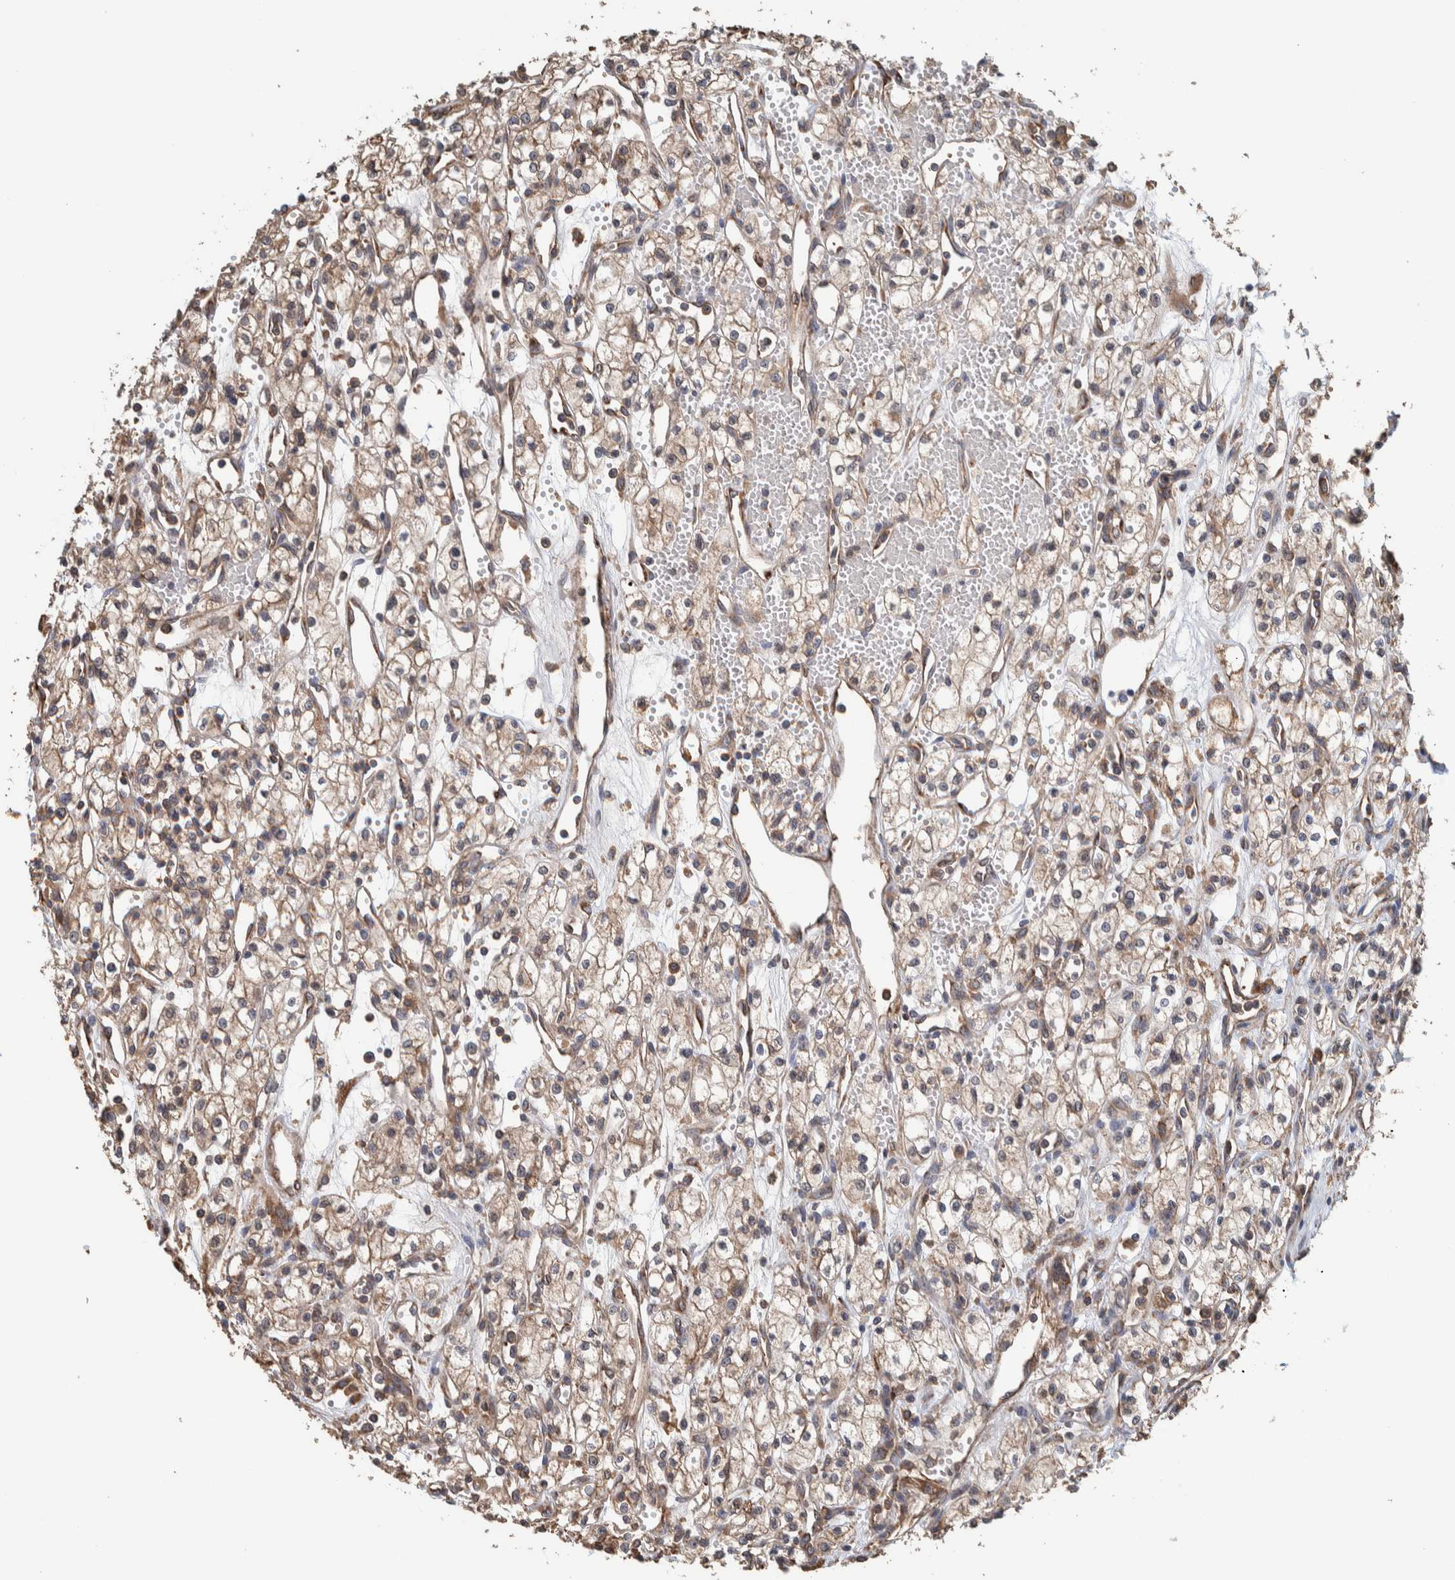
{"staining": {"intensity": "weak", "quantity": ">75%", "location": "cytoplasmic/membranous"}, "tissue": "renal cancer", "cell_type": "Tumor cells", "image_type": "cancer", "snomed": [{"axis": "morphology", "description": "Adenocarcinoma, NOS"}, {"axis": "topography", "description": "Kidney"}], "caption": "This is an image of immunohistochemistry staining of renal adenocarcinoma, which shows weak expression in the cytoplasmic/membranous of tumor cells.", "gene": "PLA2G3", "patient": {"sex": "male", "age": 59}}